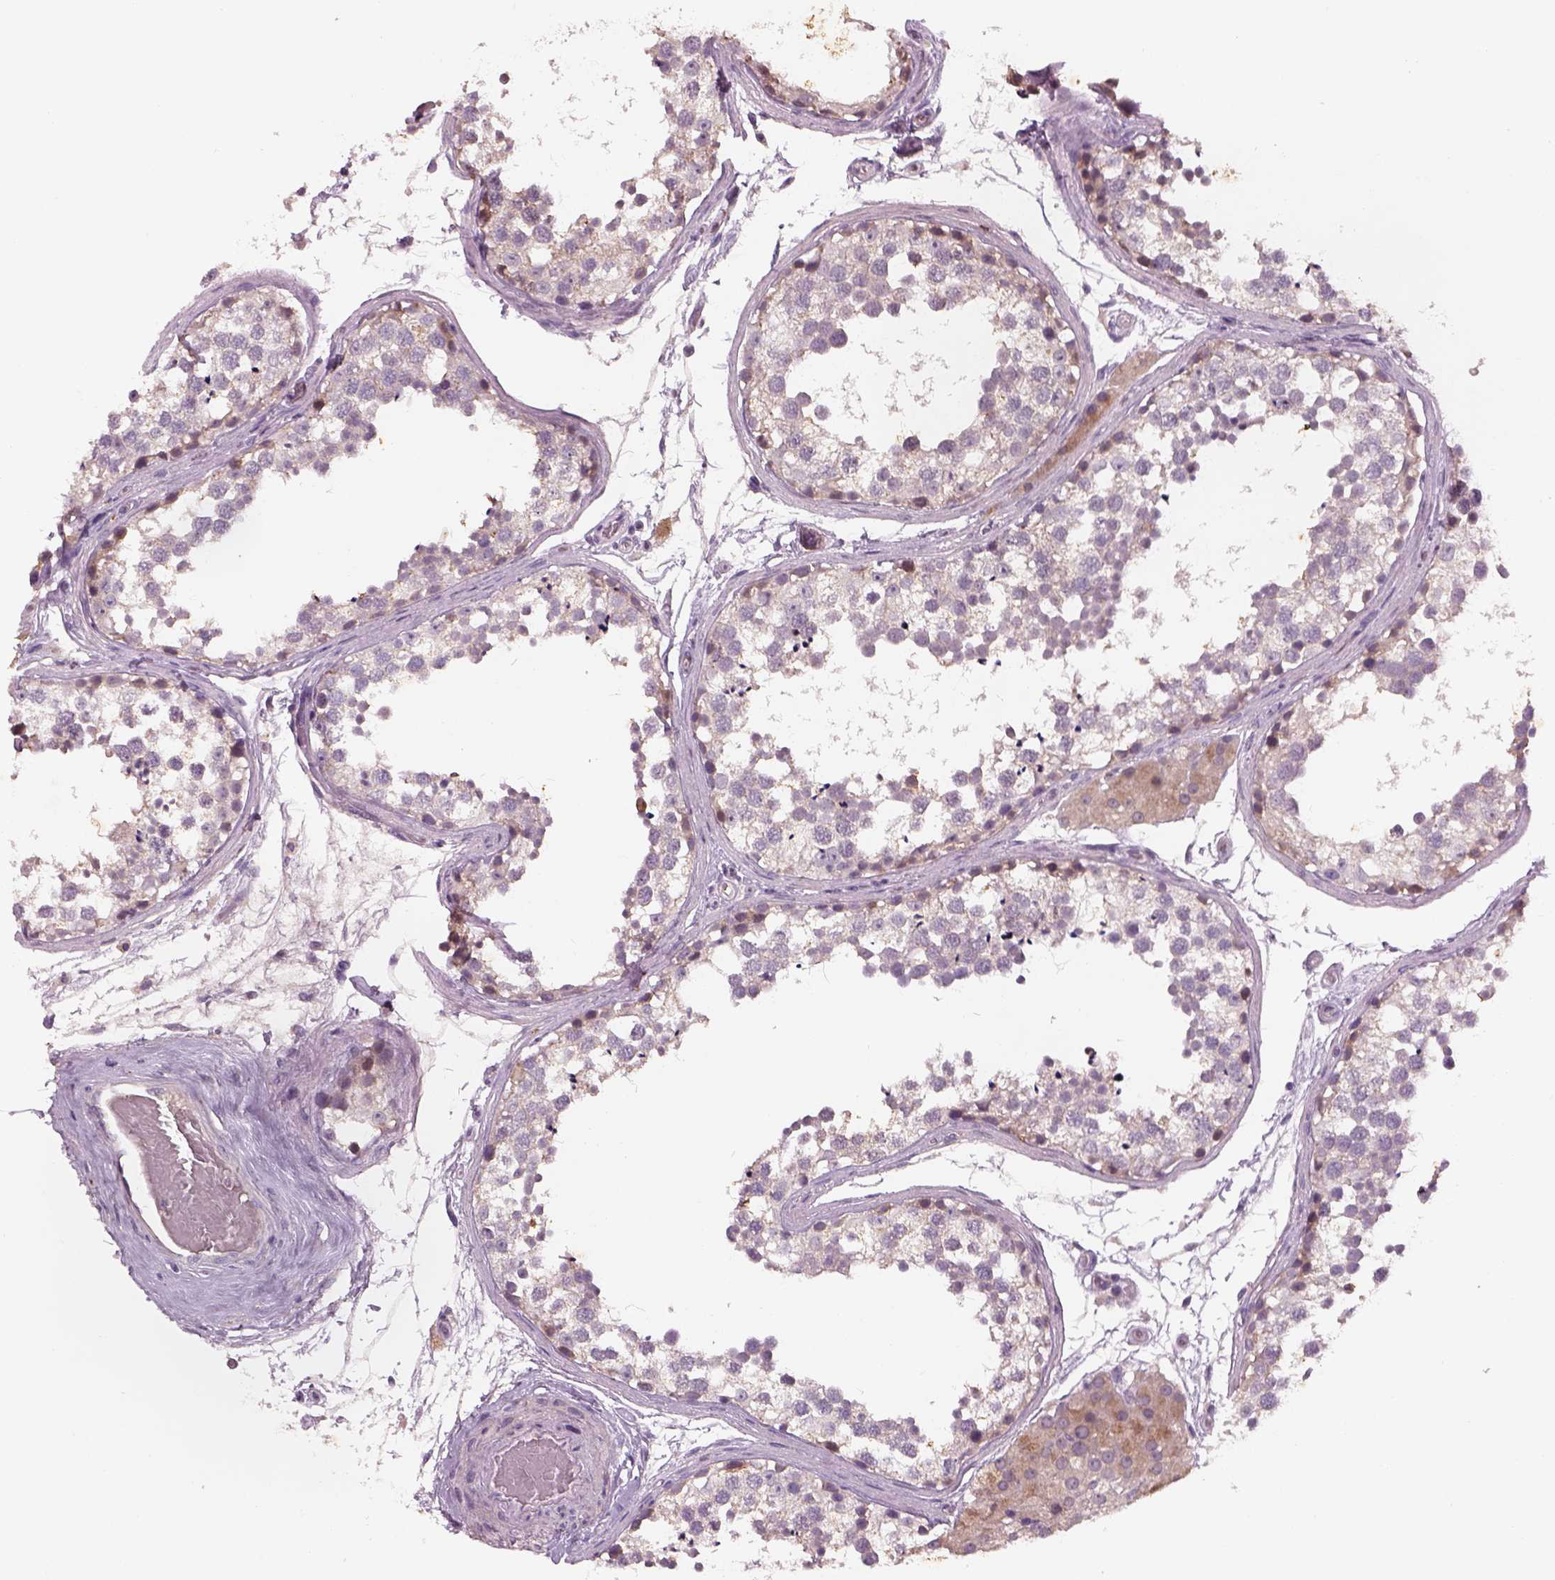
{"staining": {"intensity": "weak", "quantity": "<25%", "location": "cytoplasmic/membranous"}, "tissue": "testis", "cell_type": "Cells in seminiferous ducts", "image_type": "normal", "snomed": [{"axis": "morphology", "description": "Normal tissue, NOS"}, {"axis": "morphology", "description": "Seminoma, NOS"}, {"axis": "topography", "description": "Testis"}], "caption": "The image demonstrates no staining of cells in seminiferous ducts in unremarkable testis.", "gene": "GDNF", "patient": {"sex": "male", "age": 65}}